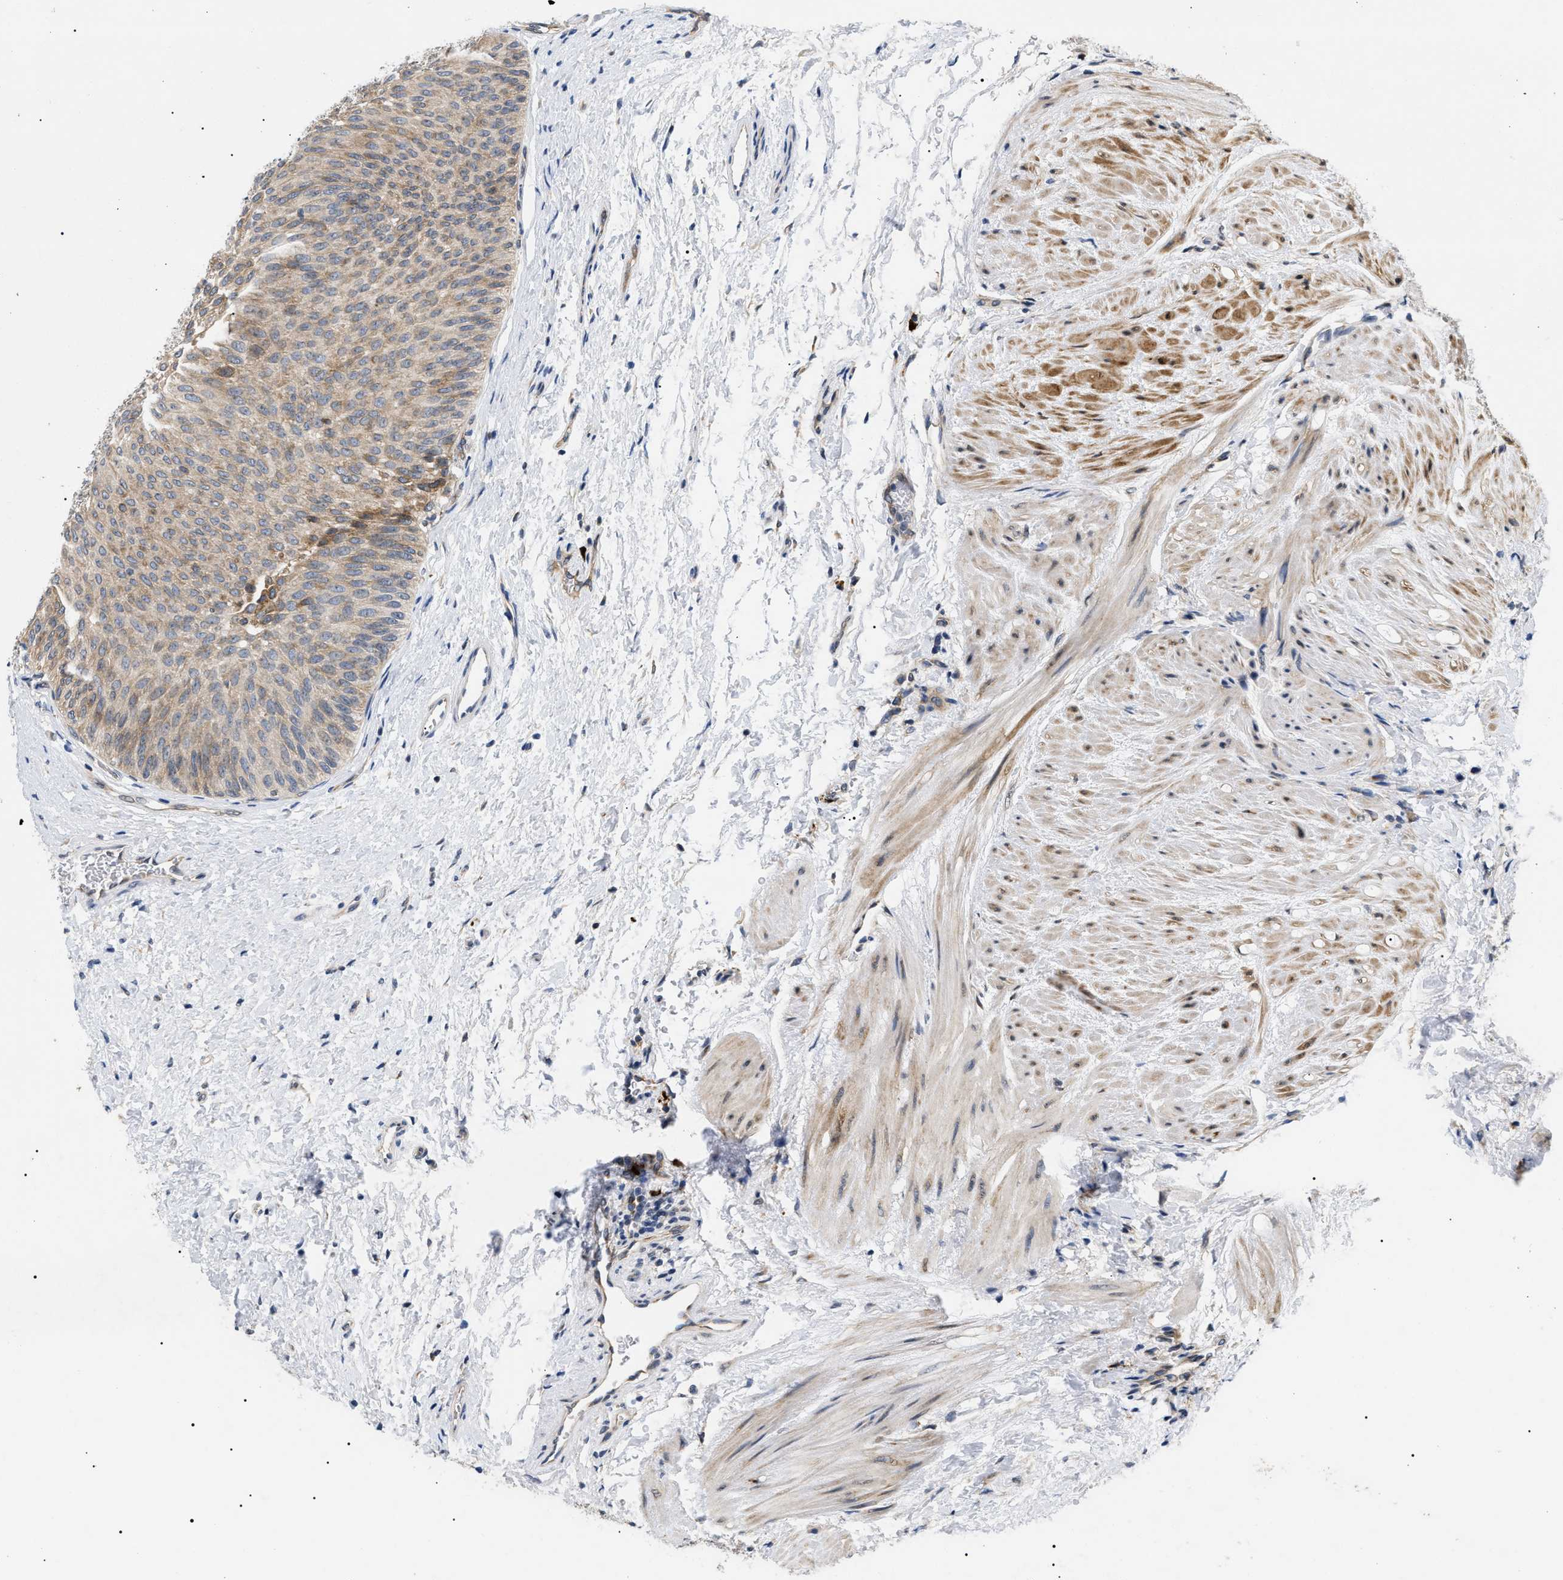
{"staining": {"intensity": "weak", "quantity": ">75%", "location": "cytoplasmic/membranous"}, "tissue": "urothelial cancer", "cell_type": "Tumor cells", "image_type": "cancer", "snomed": [{"axis": "morphology", "description": "Urothelial carcinoma, Low grade"}, {"axis": "topography", "description": "Urinary bladder"}], "caption": "The image demonstrates a brown stain indicating the presence of a protein in the cytoplasmic/membranous of tumor cells in low-grade urothelial carcinoma.", "gene": "DERL1", "patient": {"sex": "female", "age": 60}}